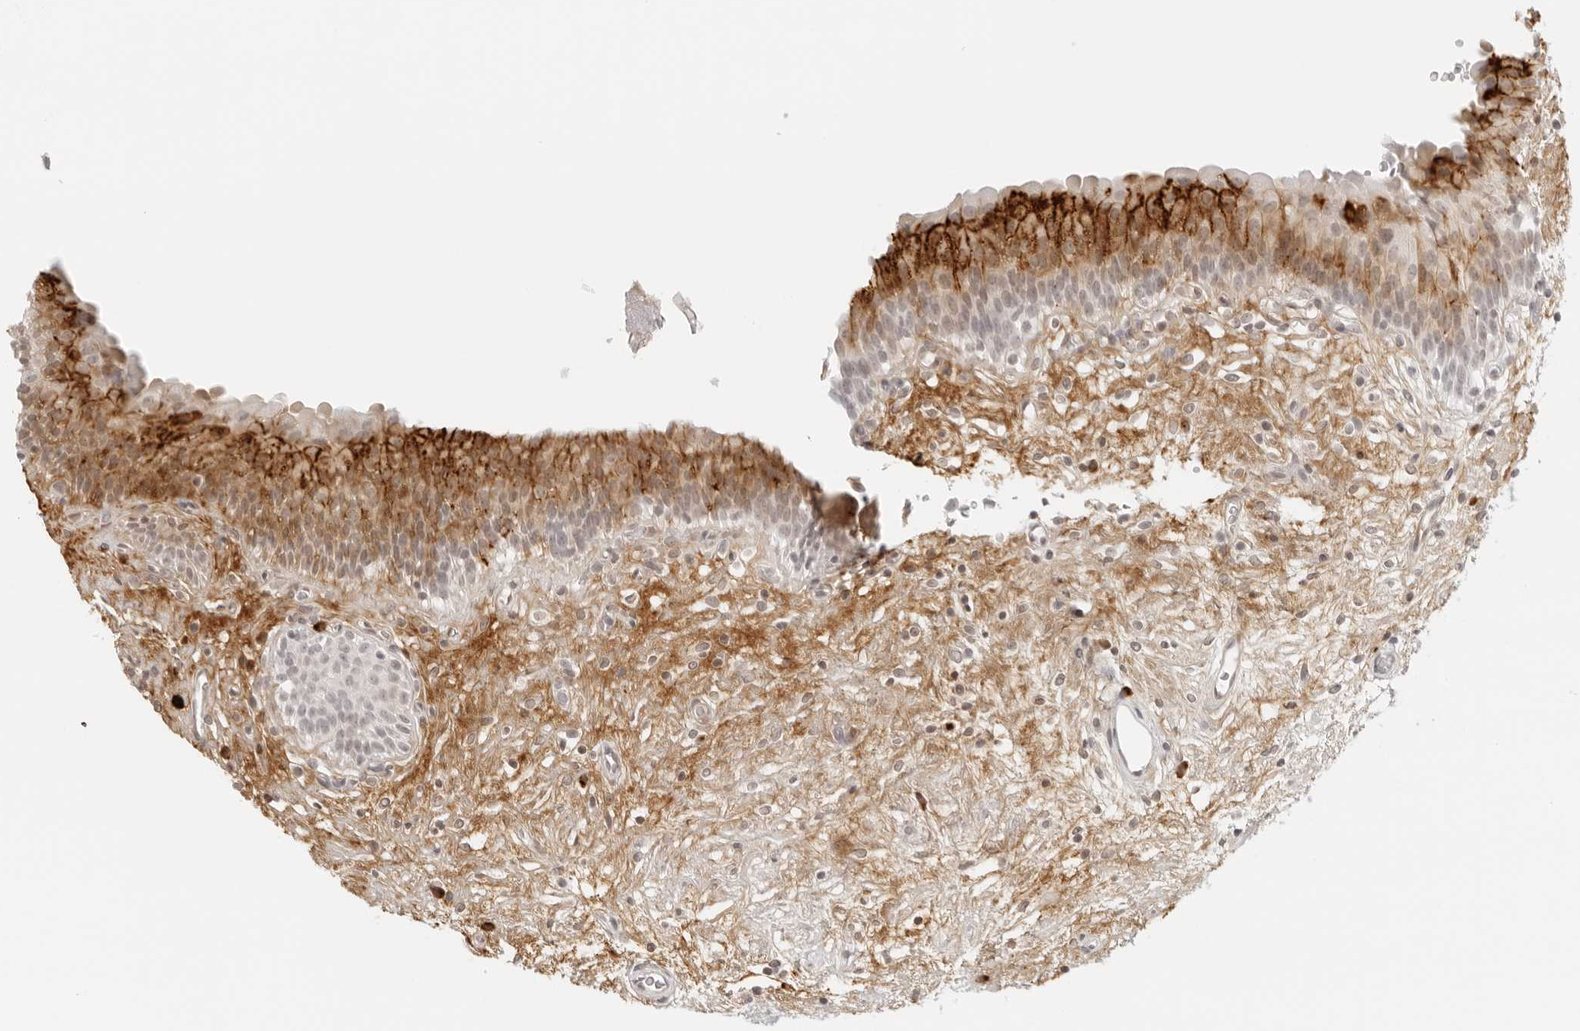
{"staining": {"intensity": "moderate", "quantity": "25%-75%", "location": "cytoplasmic/membranous"}, "tissue": "urinary bladder", "cell_type": "Urothelial cells", "image_type": "normal", "snomed": [{"axis": "morphology", "description": "Normal tissue, NOS"}, {"axis": "topography", "description": "Urinary bladder"}], "caption": "Moderate cytoplasmic/membranous positivity is seen in about 25%-75% of urothelial cells in benign urinary bladder.", "gene": "ZNF678", "patient": {"sex": "male", "age": 83}}